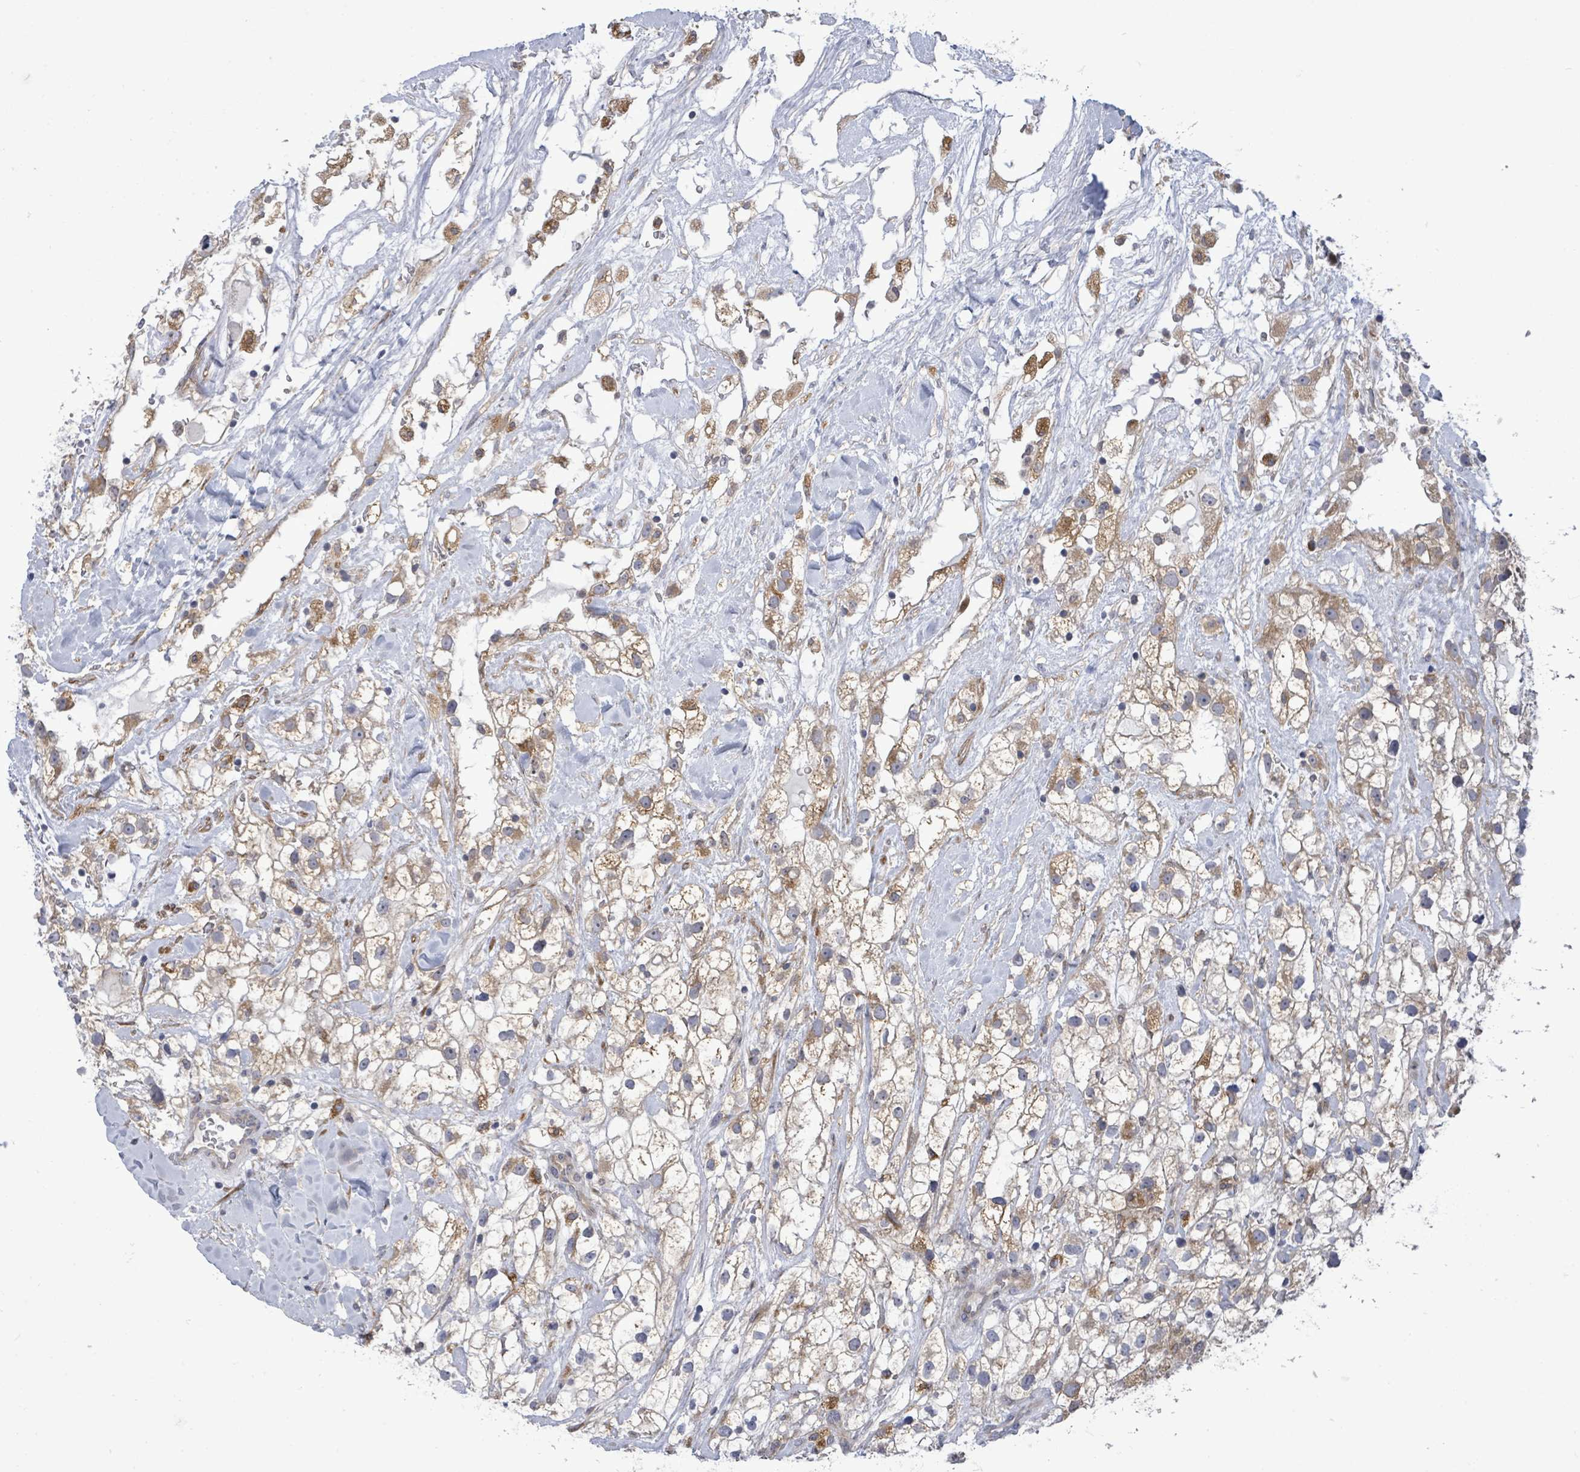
{"staining": {"intensity": "moderate", "quantity": "25%-75%", "location": "cytoplasmic/membranous"}, "tissue": "renal cancer", "cell_type": "Tumor cells", "image_type": "cancer", "snomed": [{"axis": "morphology", "description": "Adenocarcinoma, NOS"}, {"axis": "topography", "description": "Kidney"}], "caption": "Protein expression analysis of human renal cancer reveals moderate cytoplasmic/membranous staining in about 25%-75% of tumor cells.", "gene": "SAR1A", "patient": {"sex": "male", "age": 59}}